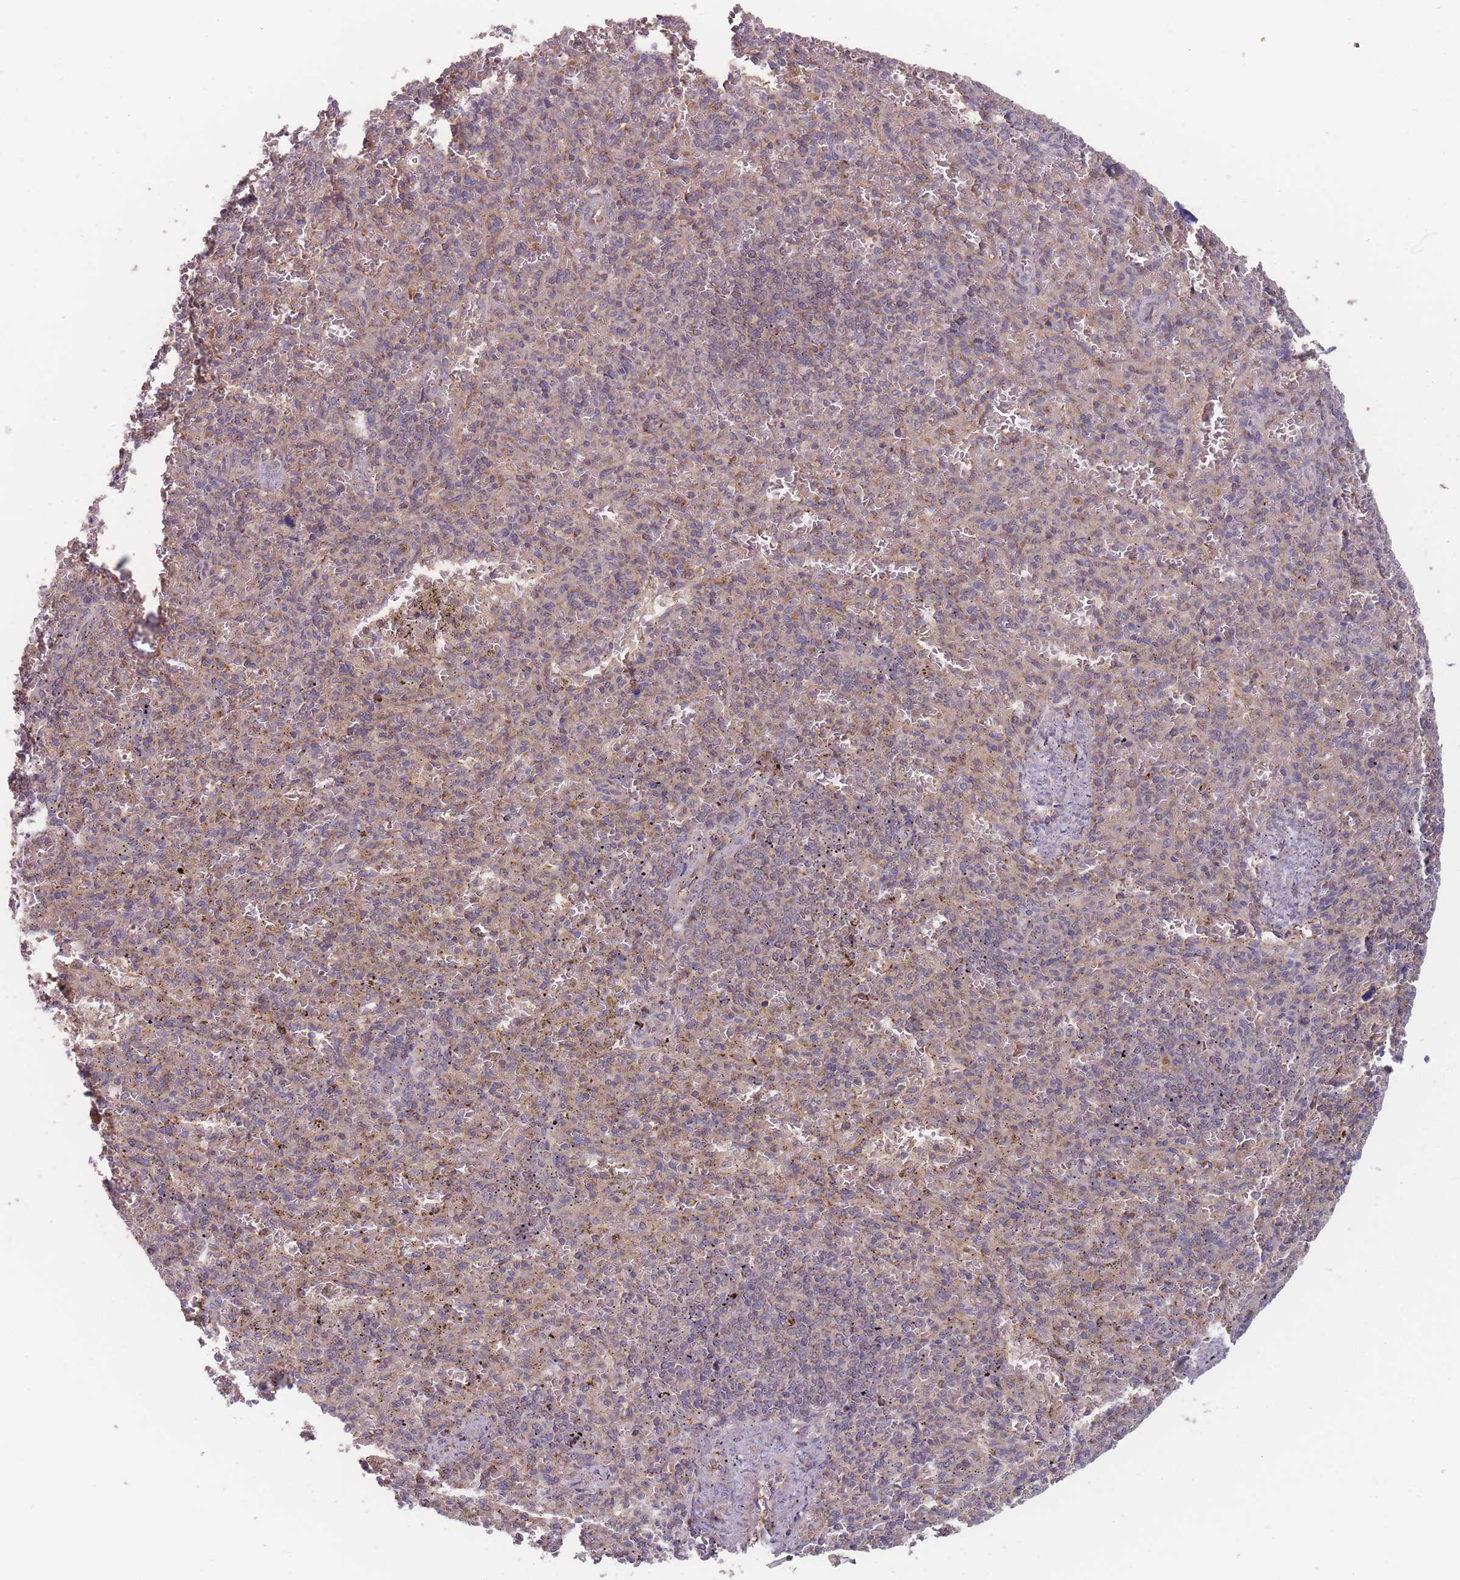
{"staining": {"intensity": "weak", "quantity": "25%-75%", "location": "cytoplasmic/membranous"}, "tissue": "spleen", "cell_type": "Cells in red pulp", "image_type": "normal", "snomed": [{"axis": "morphology", "description": "Normal tissue, NOS"}, {"axis": "topography", "description": "Spleen"}], "caption": "Approximately 25%-75% of cells in red pulp in unremarkable spleen exhibit weak cytoplasmic/membranous protein staining as visualized by brown immunohistochemical staining.", "gene": "ATP5MGL", "patient": {"sex": "female", "age": 74}}